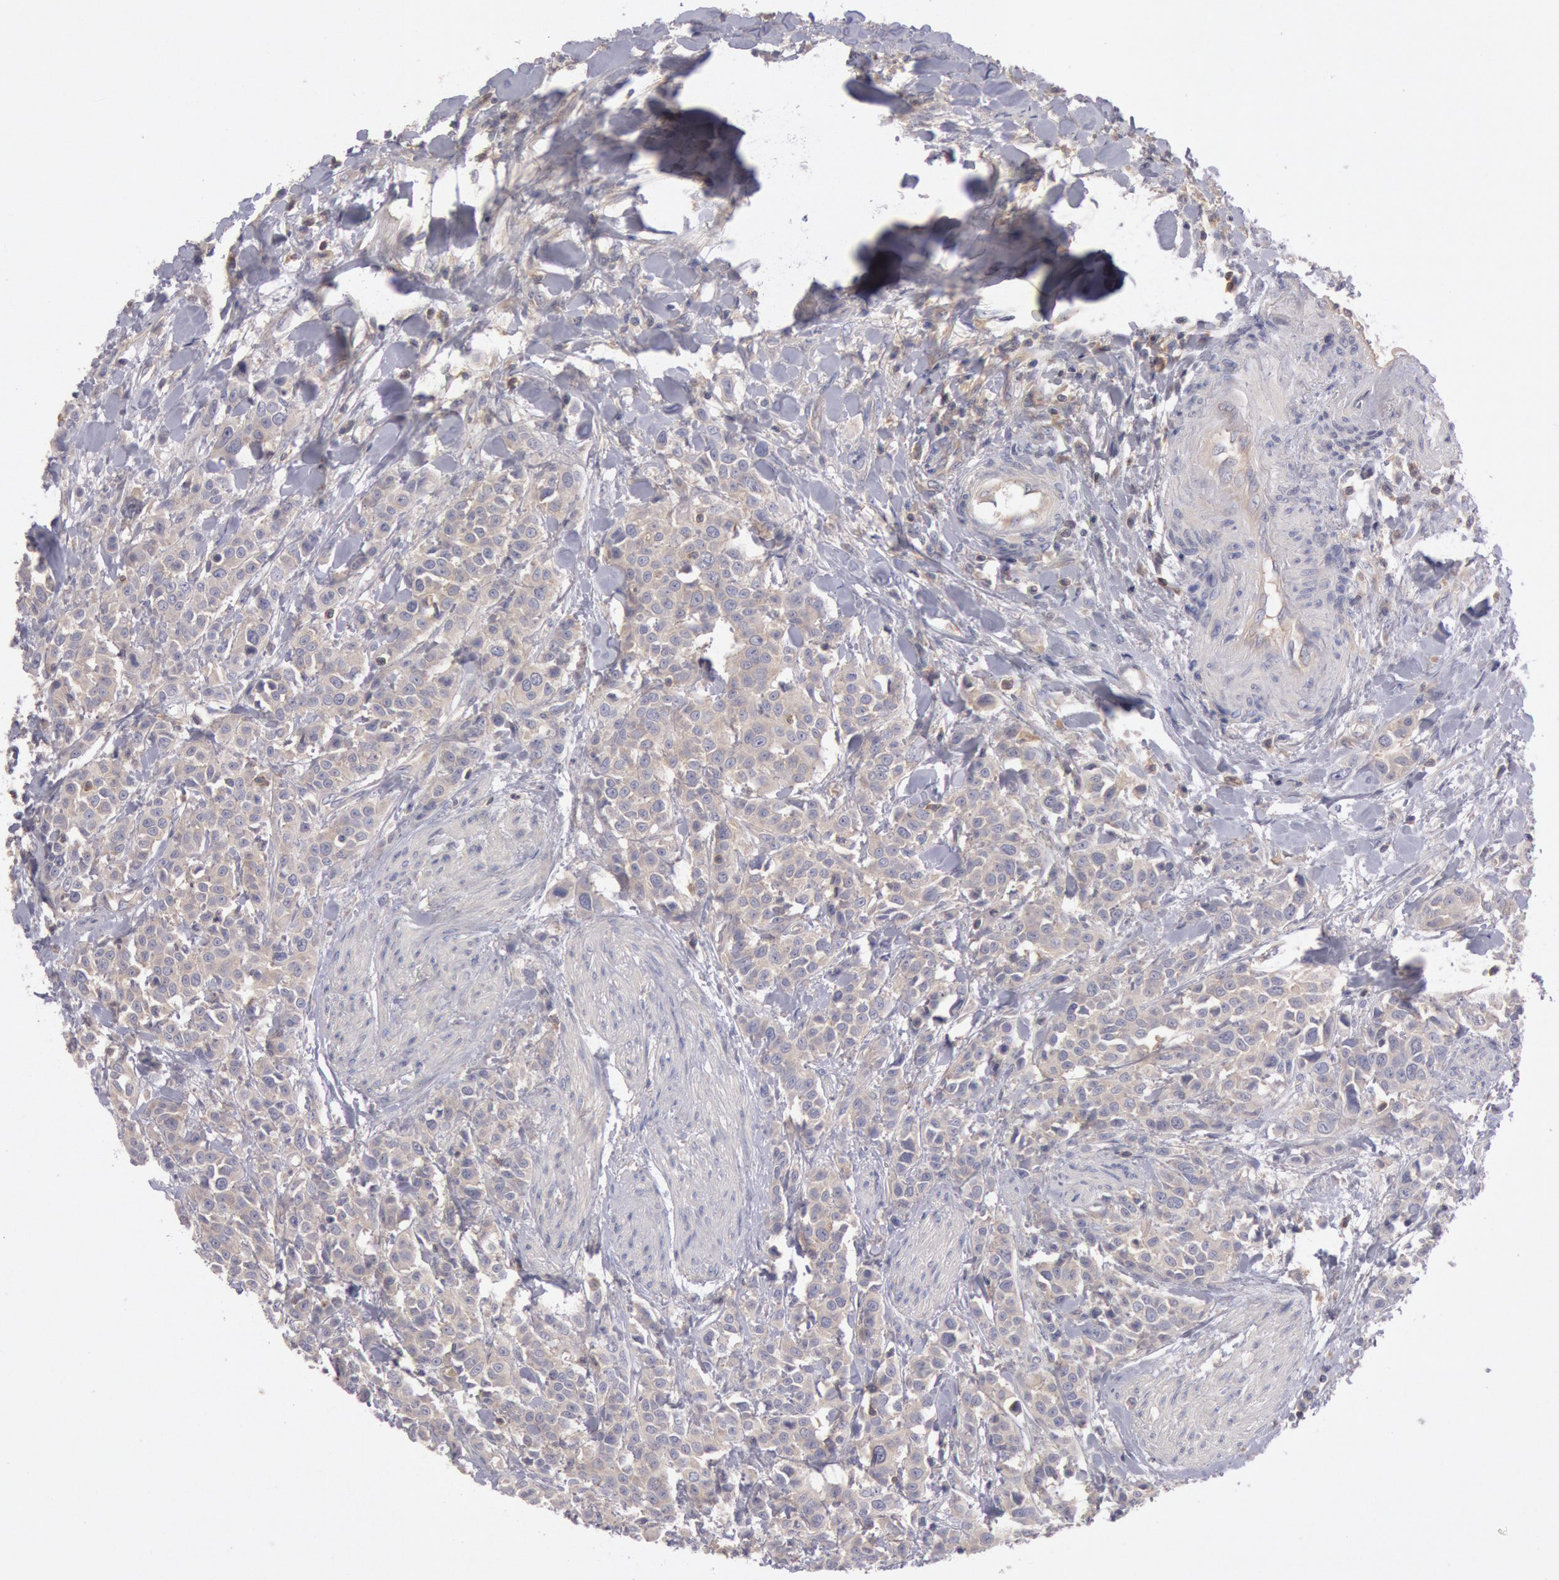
{"staining": {"intensity": "weak", "quantity": ">75%", "location": "cytoplasmic/membranous"}, "tissue": "urothelial cancer", "cell_type": "Tumor cells", "image_type": "cancer", "snomed": [{"axis": "morphology", "description": "Urothelial carcinoma, High grade"}, {"axis": "topography", "description": "Urinary bladder"}], "caption": "Human urothelial cancer stained with a brown dye displays weak cytoplasmic/membranous positive expression in approximately >75% of tumor cells.", "gene": "PIK3R1", "patient": {"sex": "male", "age": 56}}